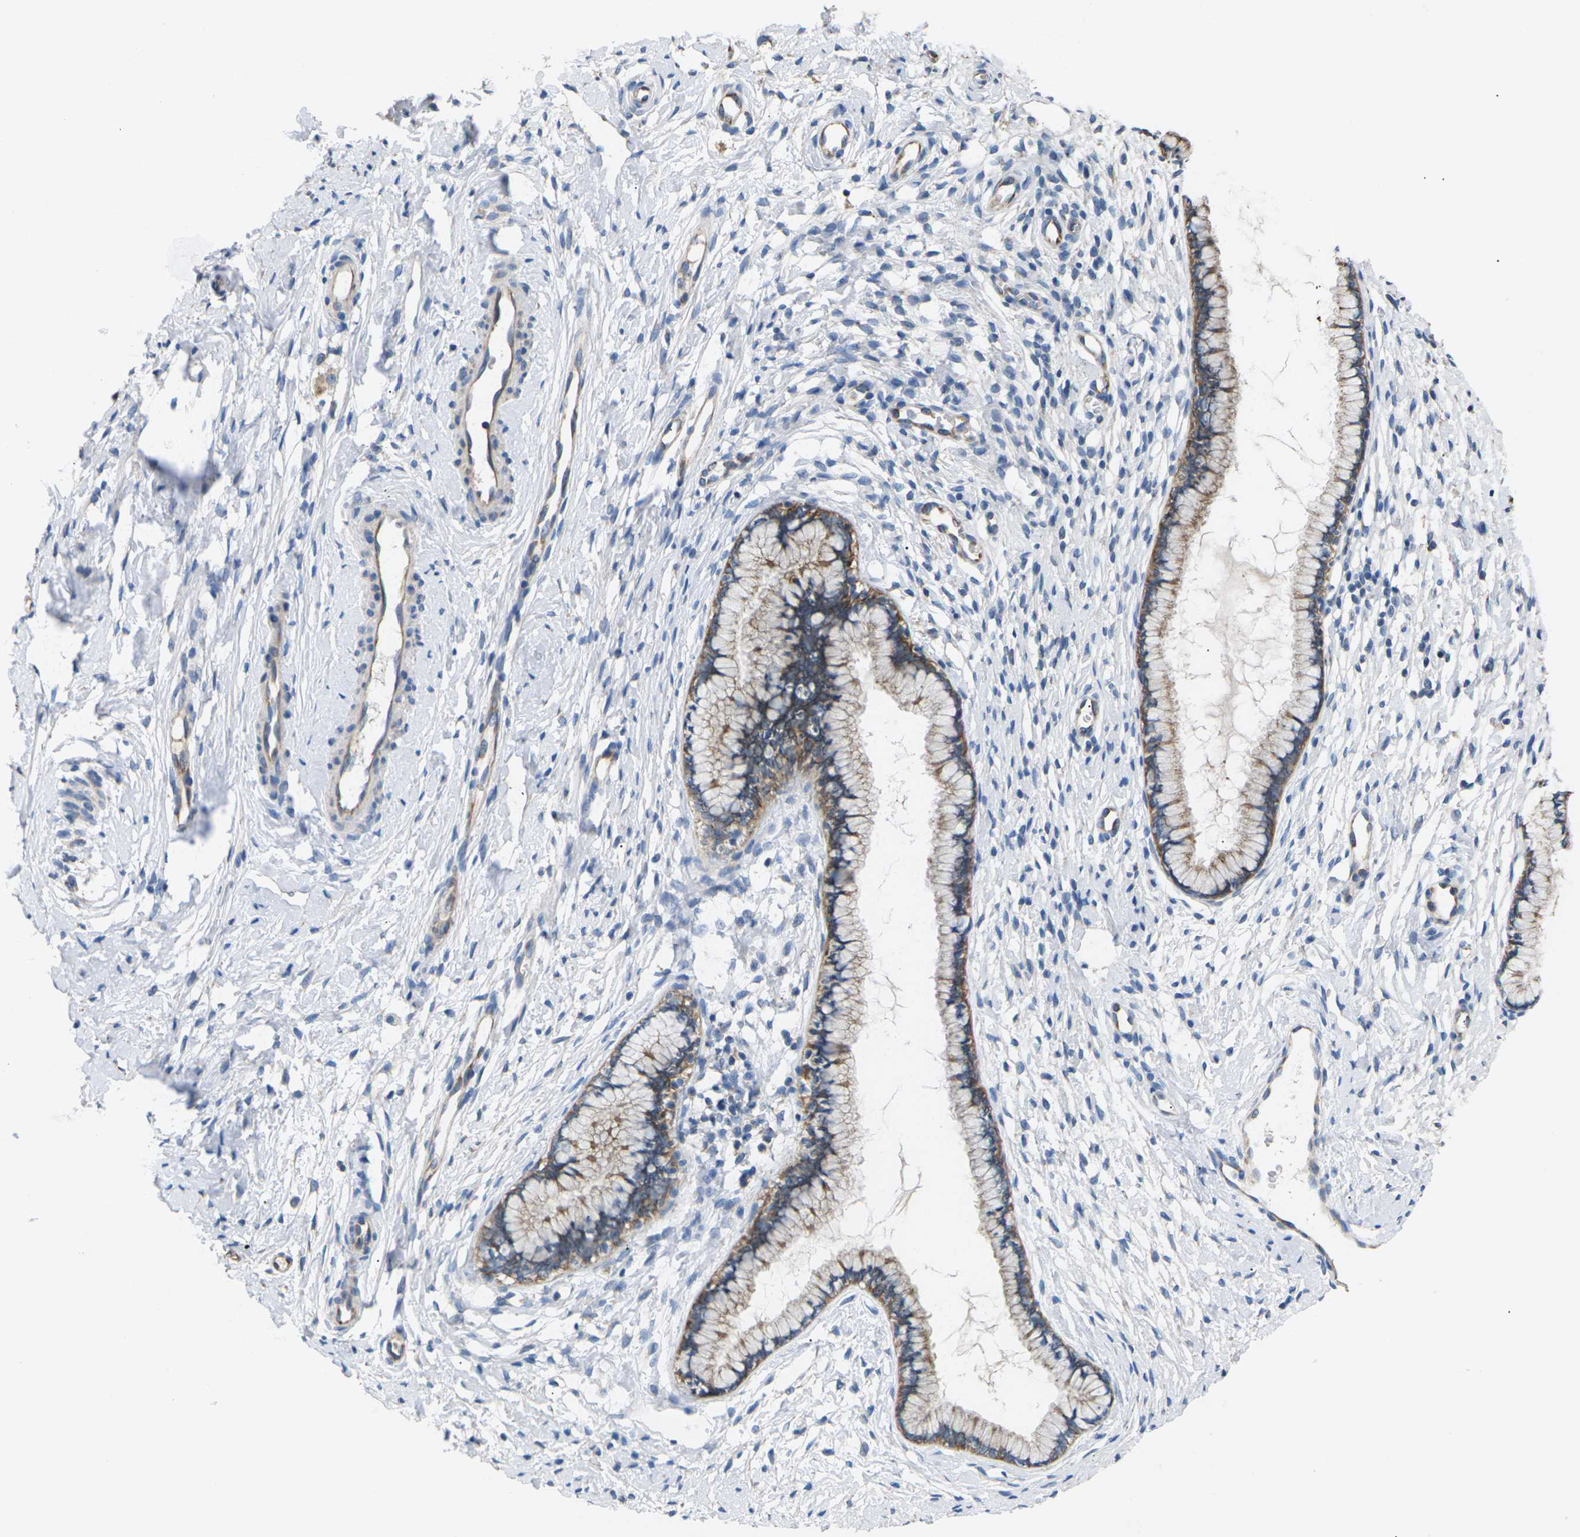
{"staining": {"intensity": "moderate", "quantity": ">75%", "location": "cytoplasmic/membranous"}, "tissue": "cervix", "cell_type": "Glandular cells", "image_type": "normal", "snomed": [{"axis": "morphology", "description": "Normal tissue, NOS"}, {"axis": "topography", "description": "Cervix"}], "caption": "Approximately >75% of glandular cells in normal human cervix demonstrate moderate cytoplasmic/membranous protein staining as visualized by brown immunohistochemical staining.", "gene": "KLHDC8B", "patient": {"sex": "female", "age": 65}}